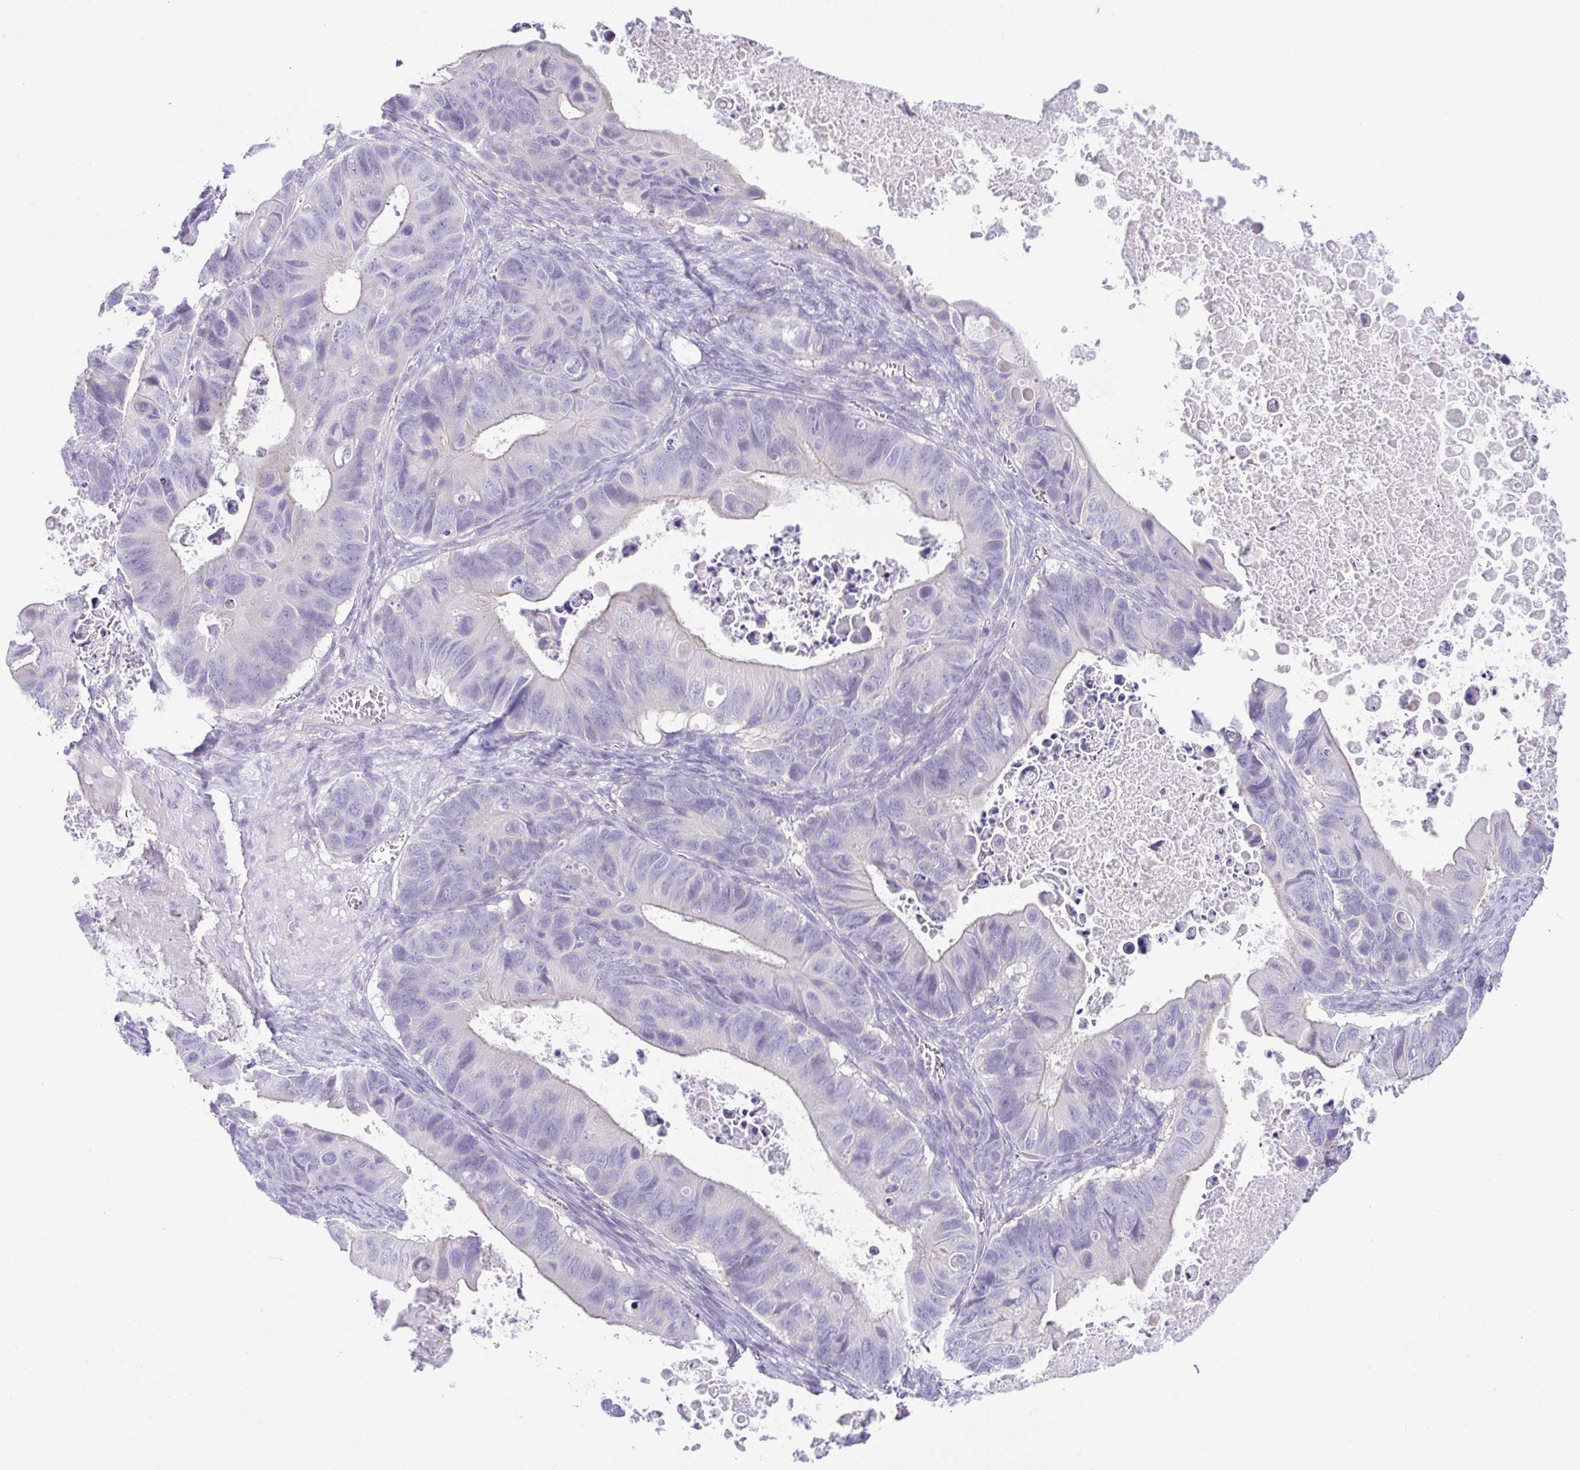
{"staining": {"intensity": "negative", "quantity": "none", "location": "none"}, "tissue": "ovarian cancer", "cell_type": "Tumor cells", "image_type": "cancer", "snomed": [{"axis": "morphology", "description": "Cystadenocarcinoma, mucinous, NOS"}, {"axis": "topography", "description": "Ovary"}], "caption": "This is an IHC micrograph of human ovarian cancer (mucinous cystadenocarcinoma). There is no expression in tumor cells.", "gene": "KRTDAP", "patient": {"sex": "female", "age": 64}}